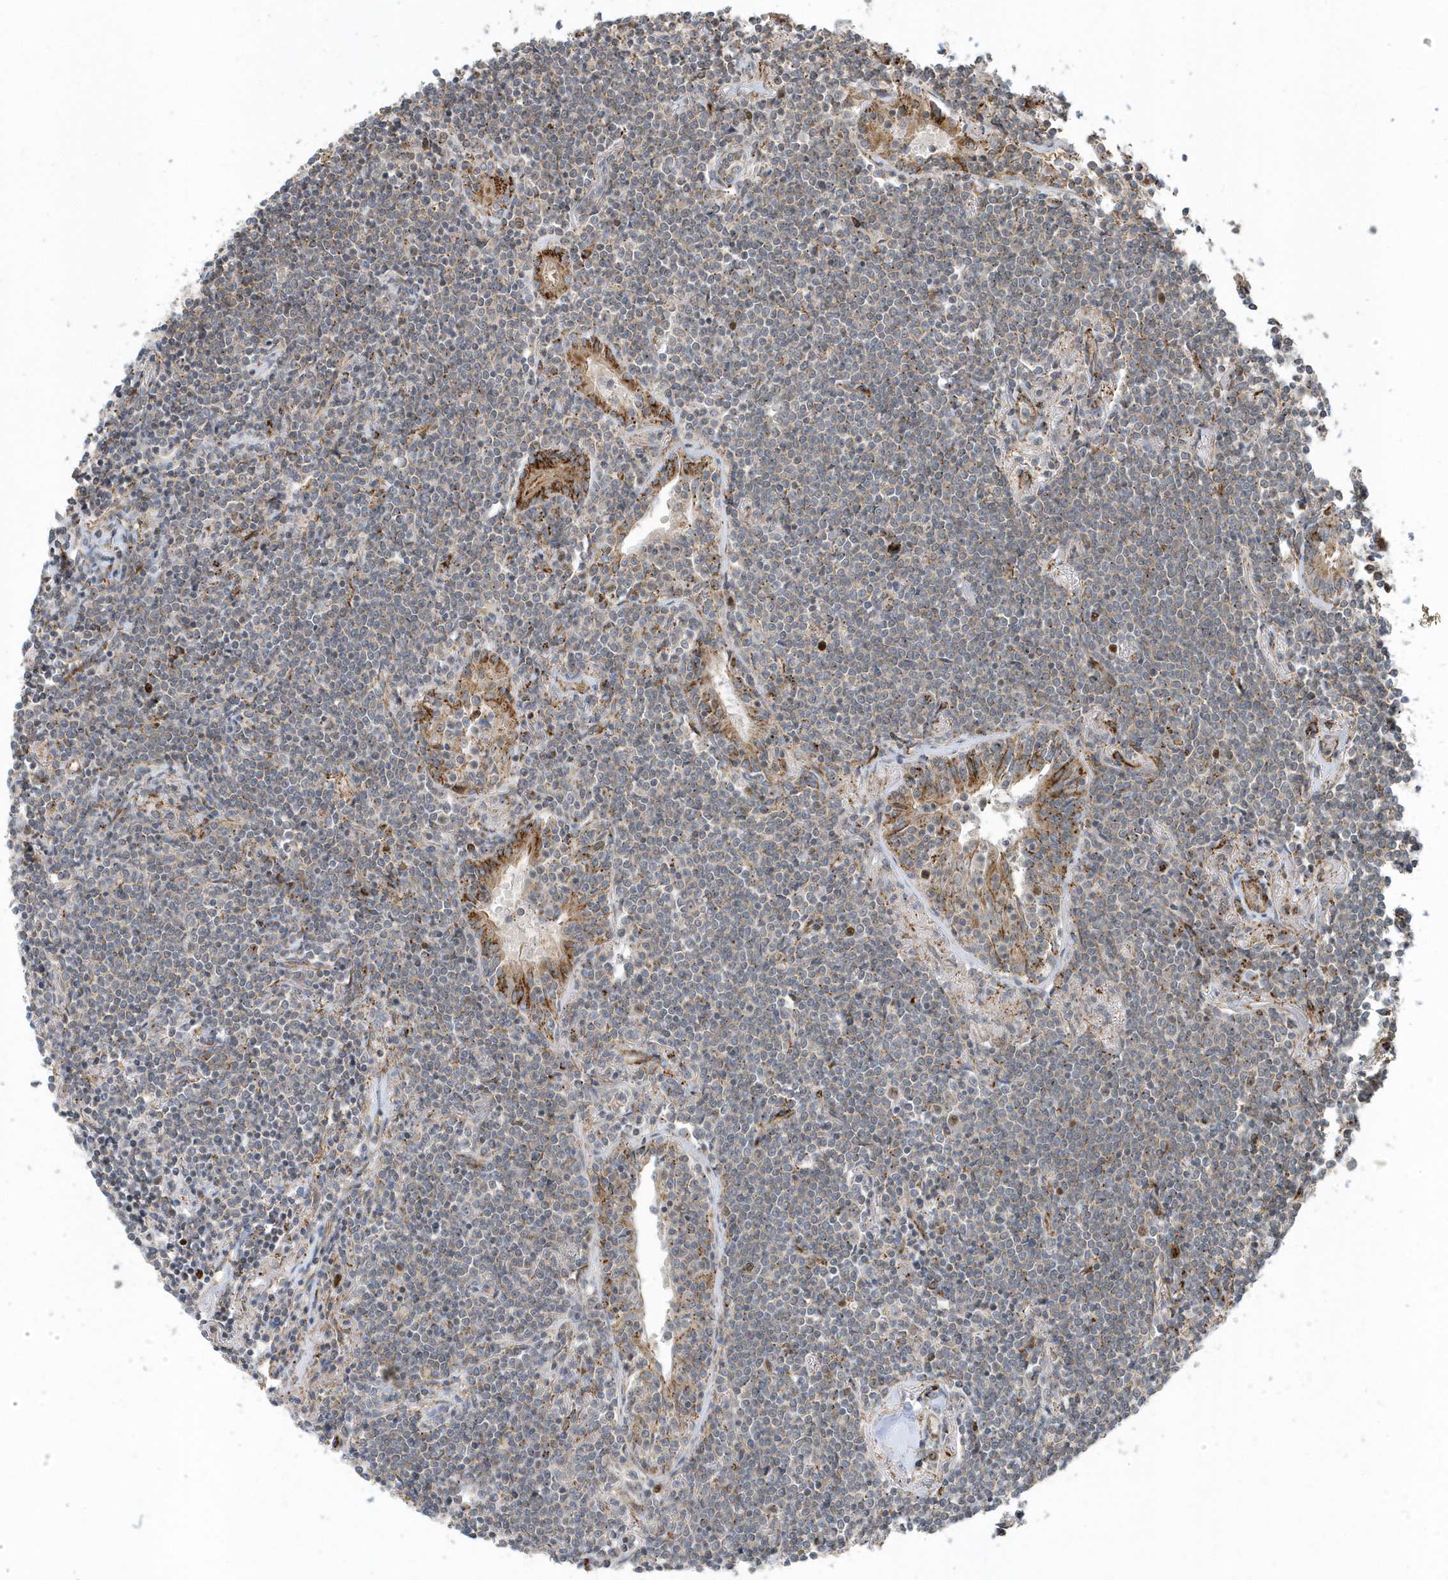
{"staining": {"intensity": "weak", "quantity": "<25%", "location": "cytoplasmic/membranous"}, "tissue": "lymphoma", "cell_type": "Tumor cells", "image_type": "cancer", "snomed": [{"axis": "morphology", "description": "Malignant lymphoma, non-Hodgkin's type, Low grade"}, {"axis": "topography", "description": "Lung"}], "caption": "Photomicrograph shows no protein staining in tumor cells of low-grade malignant lymphoma, non-Hodgkin's type tissue.", "gene": "HRH4", "patient": {"sex": "female", "age": 71}}